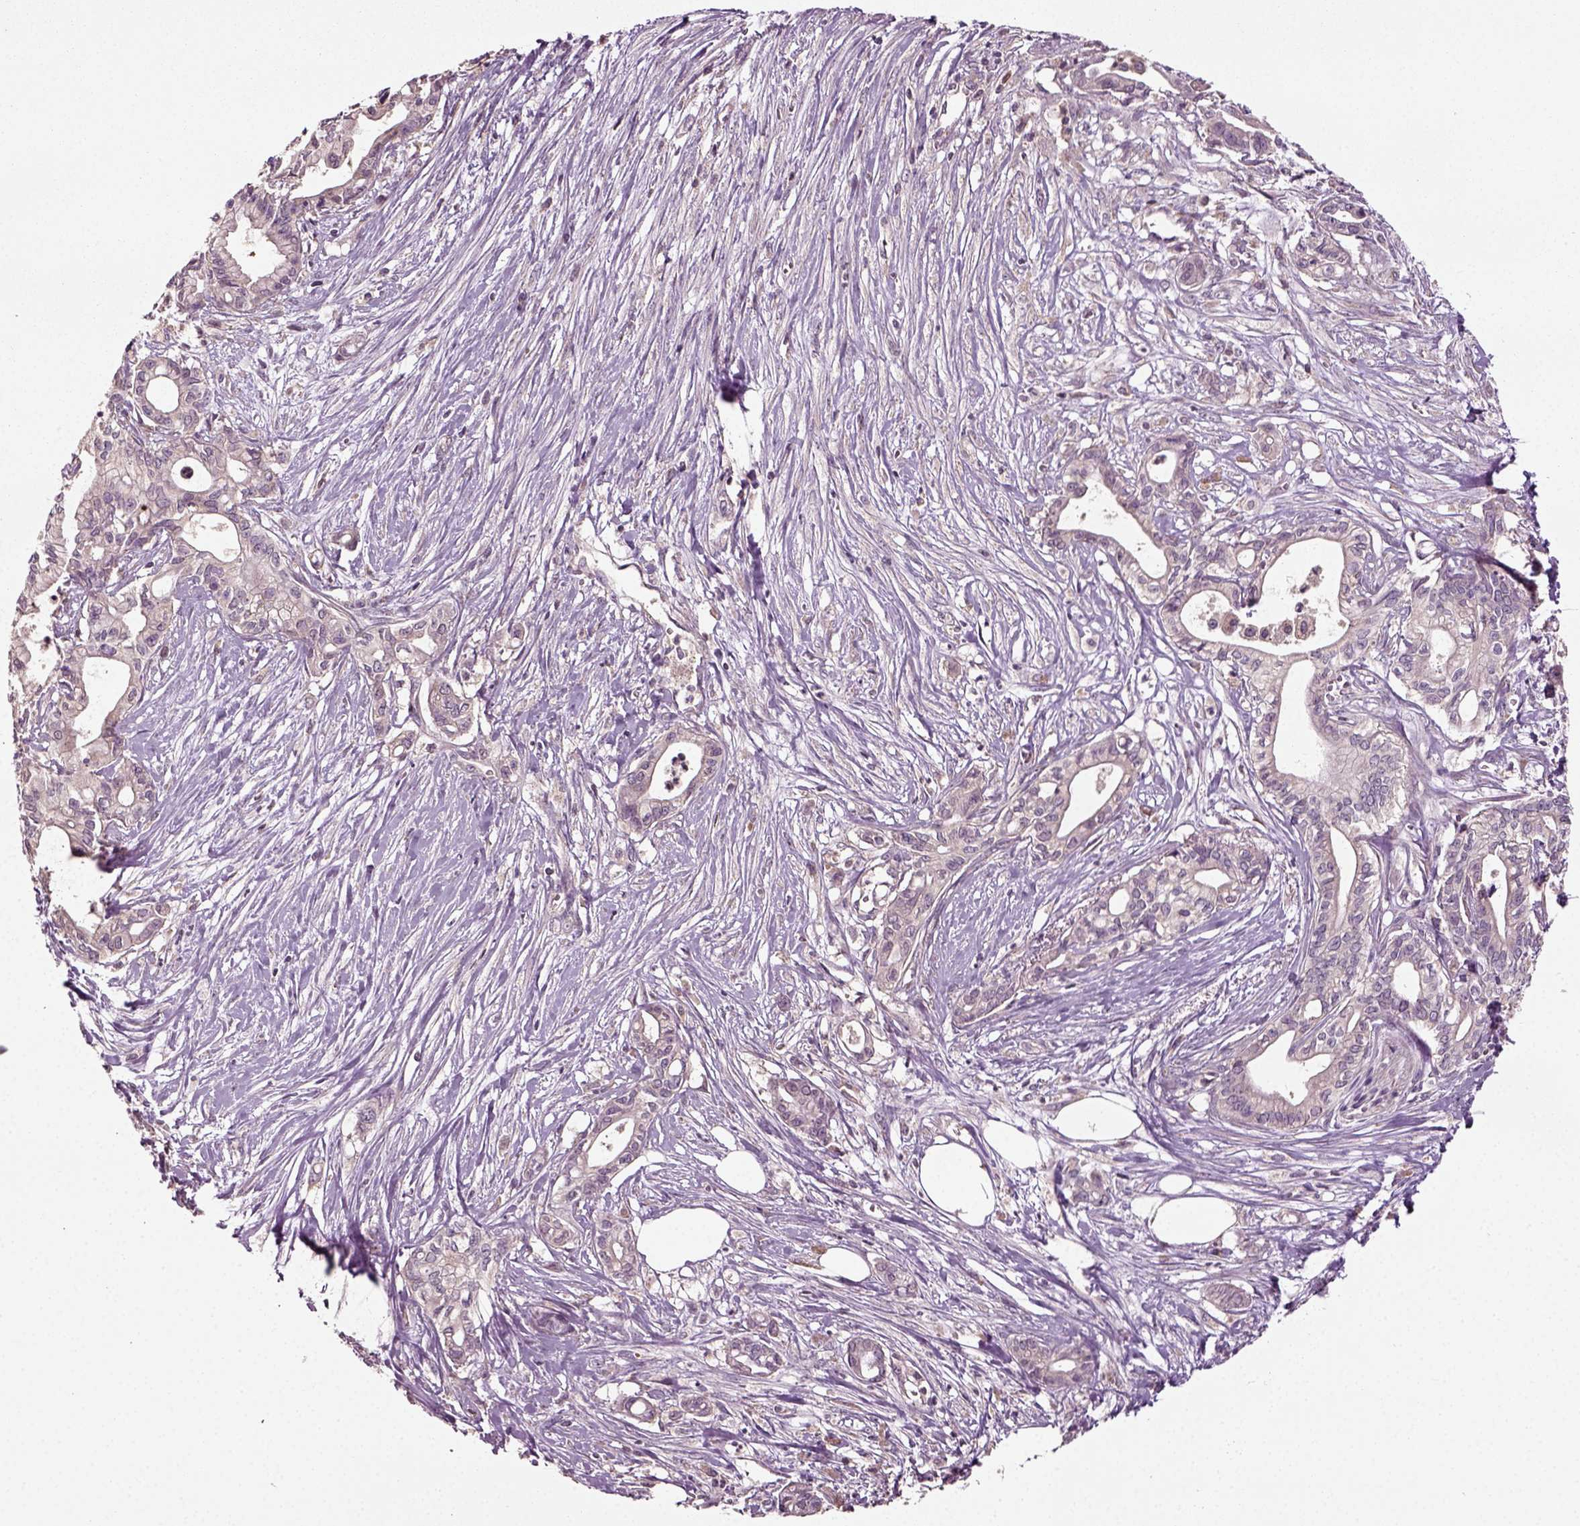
{"staining": {"intensity": "negative", "quantity": "none", "location": "none"}, "tissue": "pancreatic cancer", "cell_type": "Tumor cells", "image_type": "cancer", "snomed": [{"axis": "morphology", "description": "Adenocarcinoma, NOS"}, {"axis": "topography", "description": "Pancreas"}], "caption": "IHC photomicrograph of pancreatic adenocarcinoma stained for a protein (brown), which displays no staining in tumor cells.", "gene": "ERV3-1", "patient": {"sex": "male", "age": 71}}